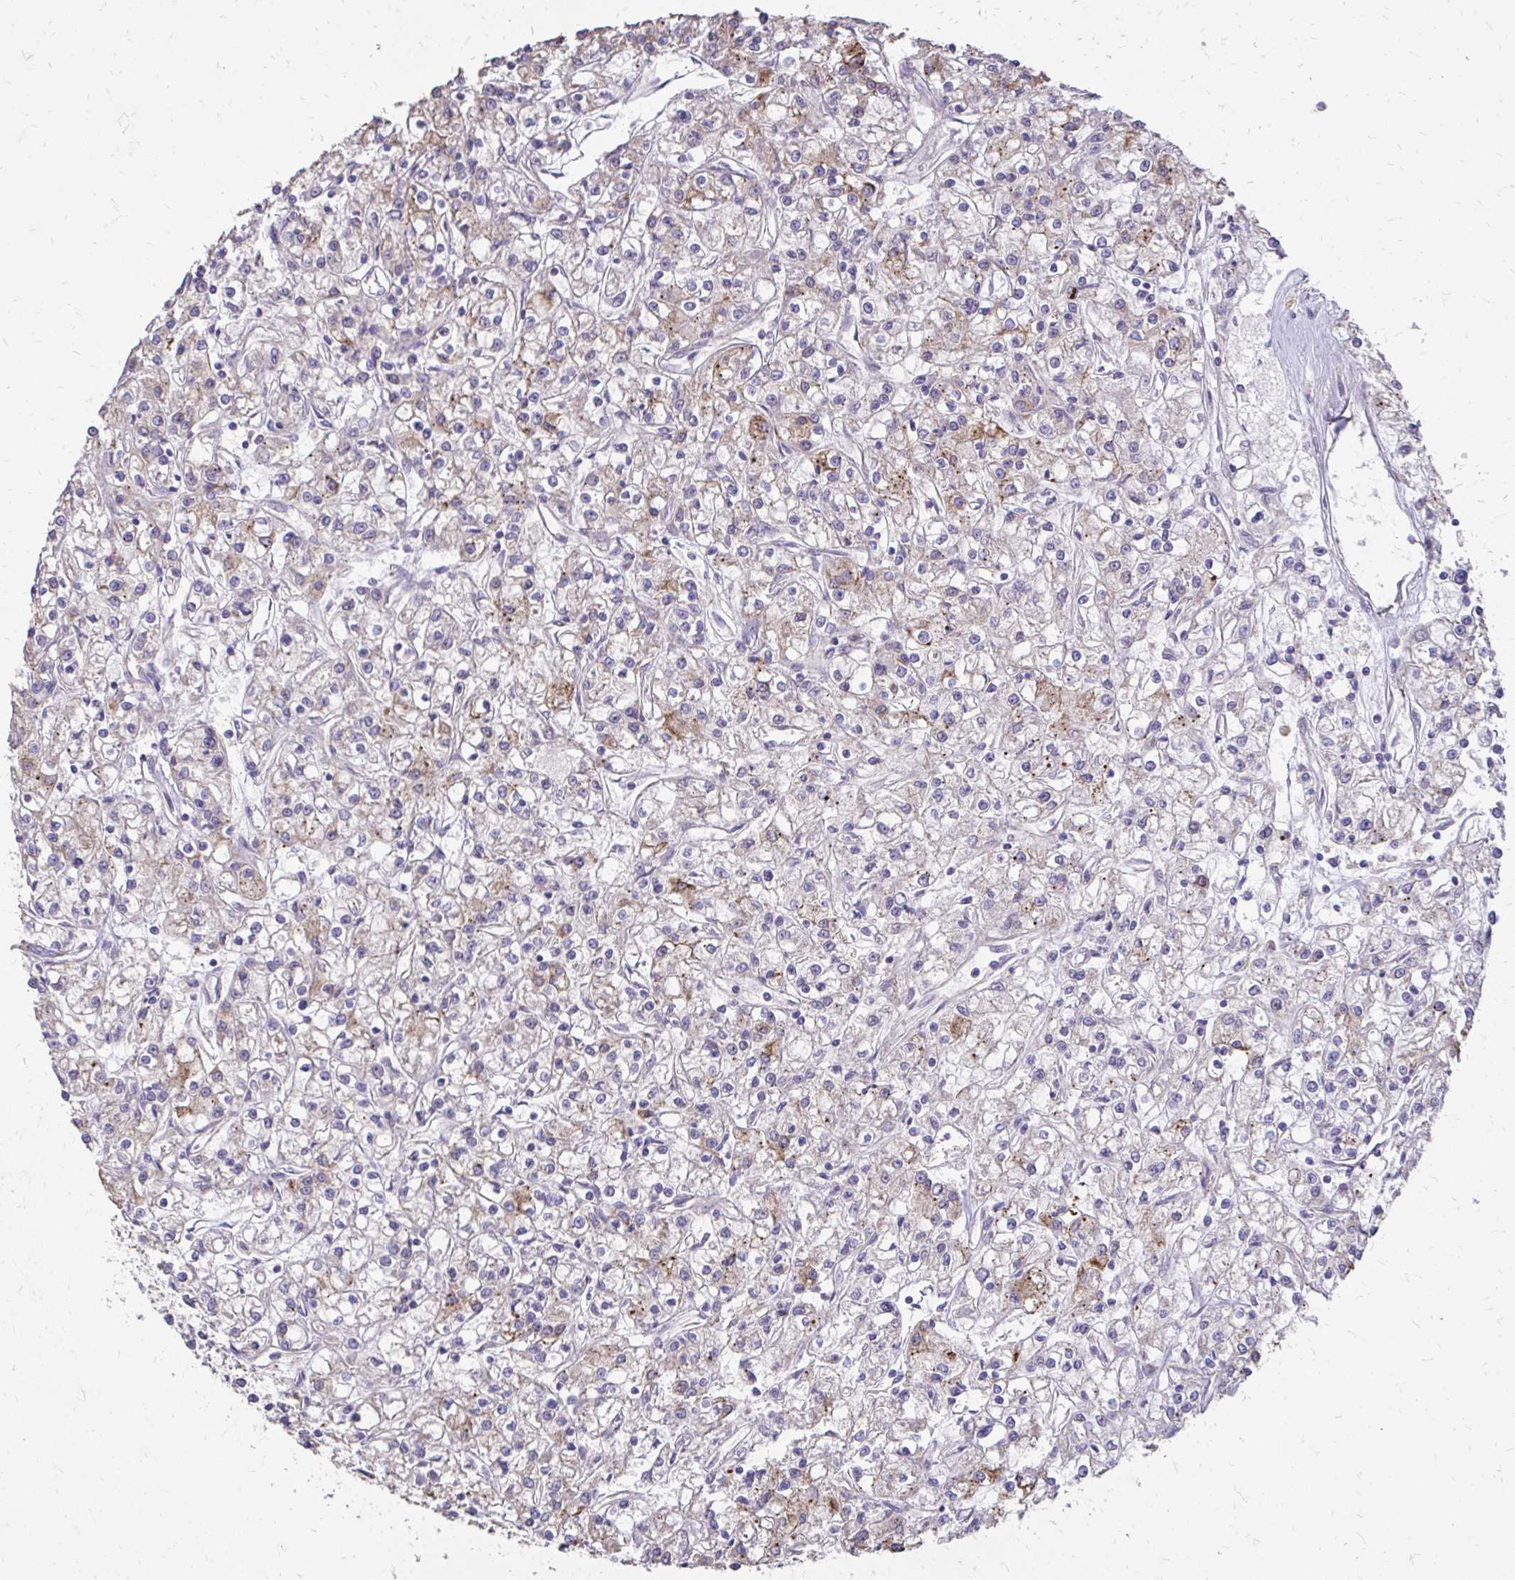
{"staining": {"intensity": "weak", "quantity": "25%-75%", "location": "cytoplasmic/membranous"}, "tissue": "renal cancer", "cell_type": "Tumor cells", "image_type": "cancer", "snomed": [{"axis": "morphology", "description": "Adenocarcinoma, NOS"}, {"axis": "topography", "description": "Kidney"}], "caption": "Weak cytoplasmic/membranous expression is appreciated in about 25%-75% of tumor cells in renal cancer (adenocarcinoma).", "gene": "MYORG", "patient": {"sex": "female", "age": 59}}